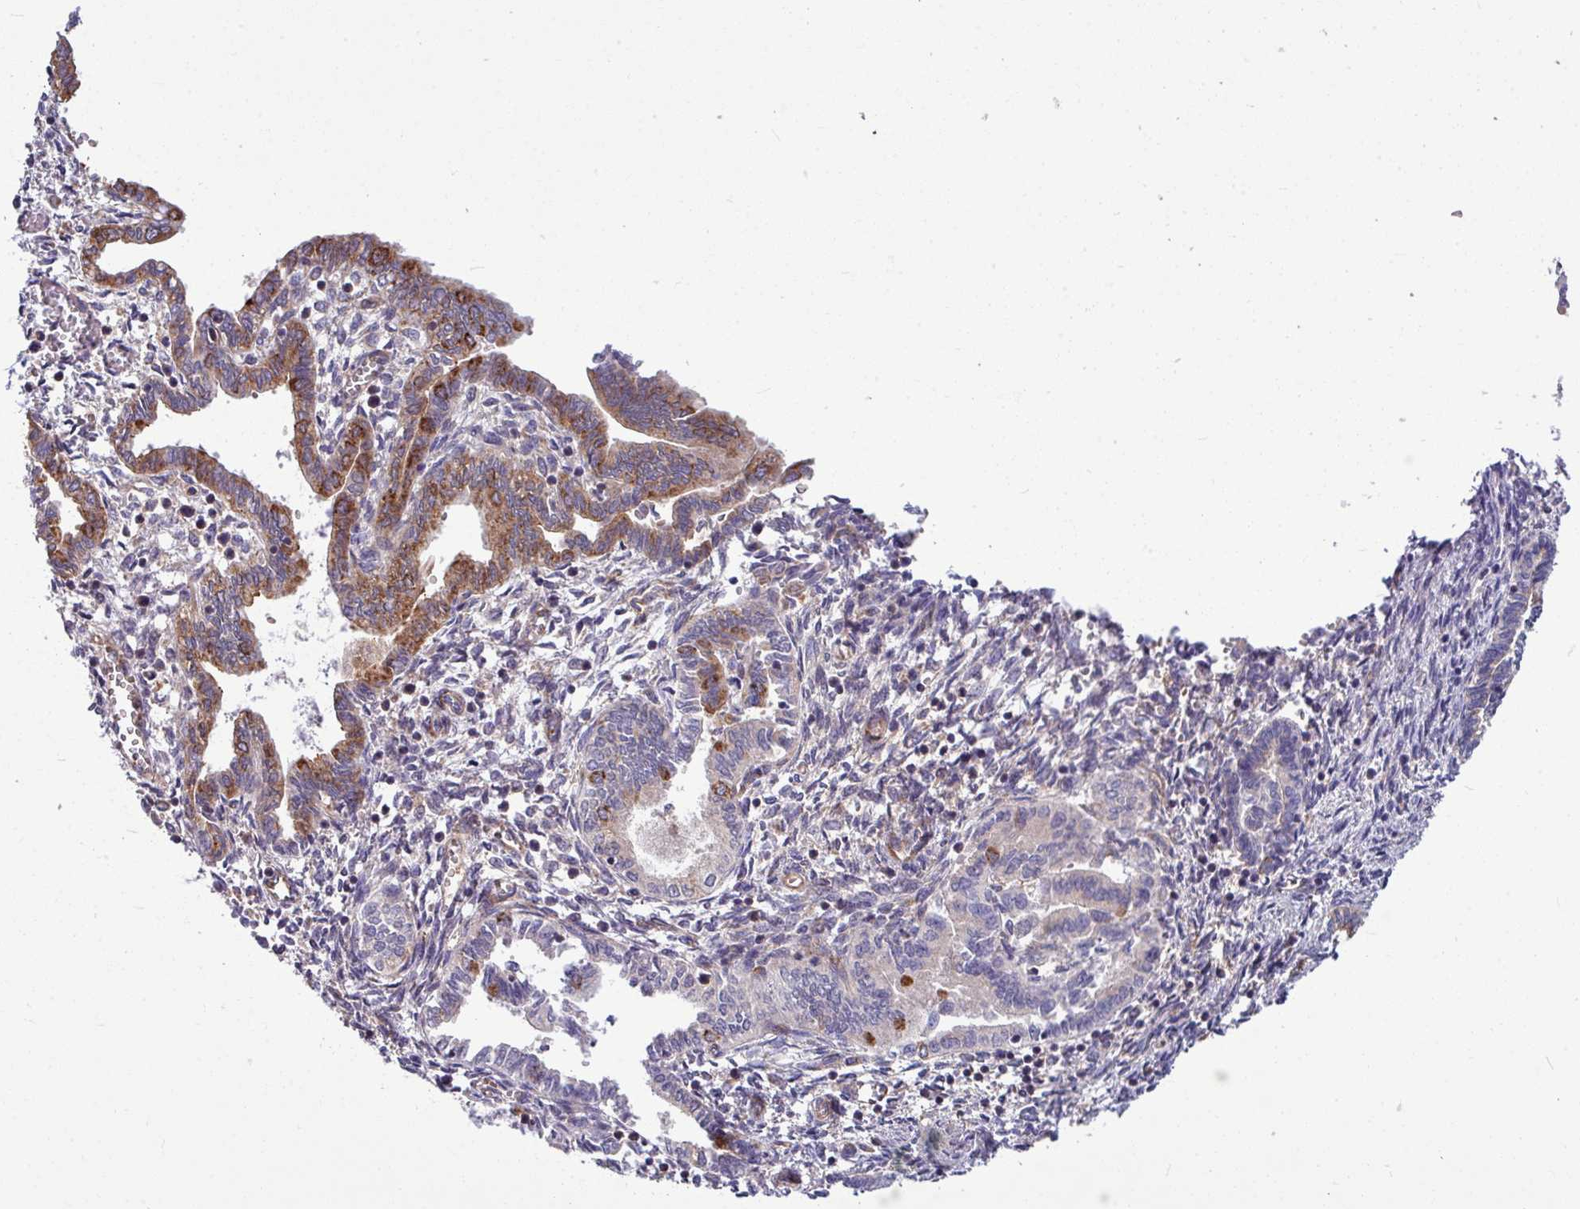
{"staining": {"intensity": "weak", "quantity": "25%-75%", "location": "cytoplasmic/membranous"}, "tissue": "endometrium", "cell_type": "Cells in endometrial stroma", "image_type": "normal", "snomed": [{"axis": "morphology", "description": "Normal tissue, NOS"}, {"axis": "topography", "description": "Endometrium"}], "caption": "IHC image of normal endometrium: human endometrium stained using immunohistochemistry reveals low levels of weak protein expression localized specifically in the cytoplasmic/membranous of cells in endometrial stroma, appearing as a cytoplasmic/membranous brown color.", "gene": "LSM12", "patient": {"sex": "female", "age": 37}}